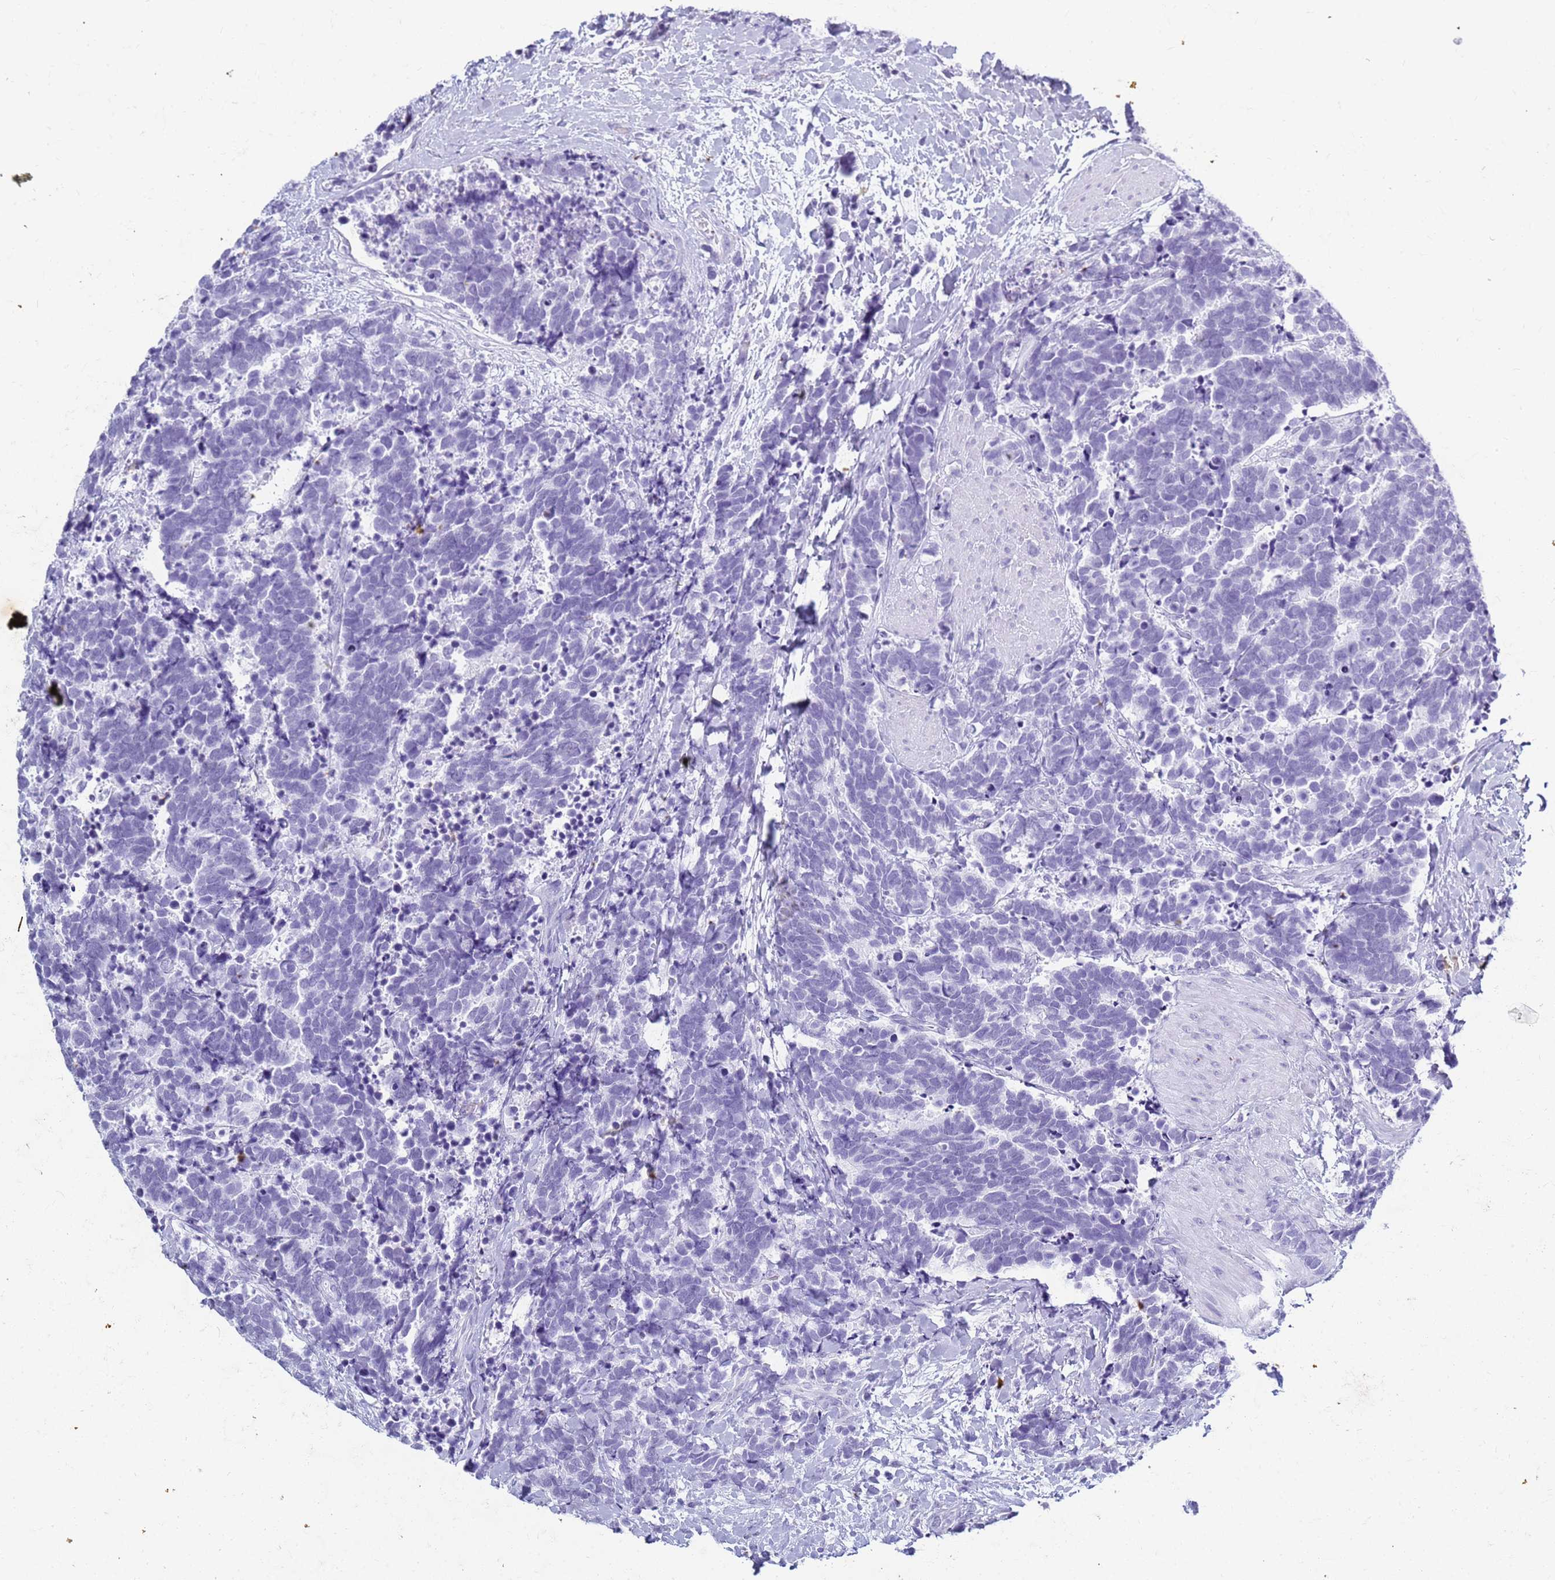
{"staining": {"intensity": "negative", "quantity": "none", "location": "none"}, "tissue": "carcinoid", "cell_type": "Tumor cells", "image_type": "cancer", "snomed": [{"axis": "morphology", "description": "Carcinoma, NOS"}, {"axis": "morphology", "description": "Carcinoid, malignant, NOS"}, {"axis": "topography", "description": "Prostate"}], "caption": "This image is of carcinoma stained with IHC to label a protein in brown with the nuclei are counter-stained blue. There is no expression in tumor cells.", "gene": "SLC7A9", "patient": {"sex": "male", "age": 57}}